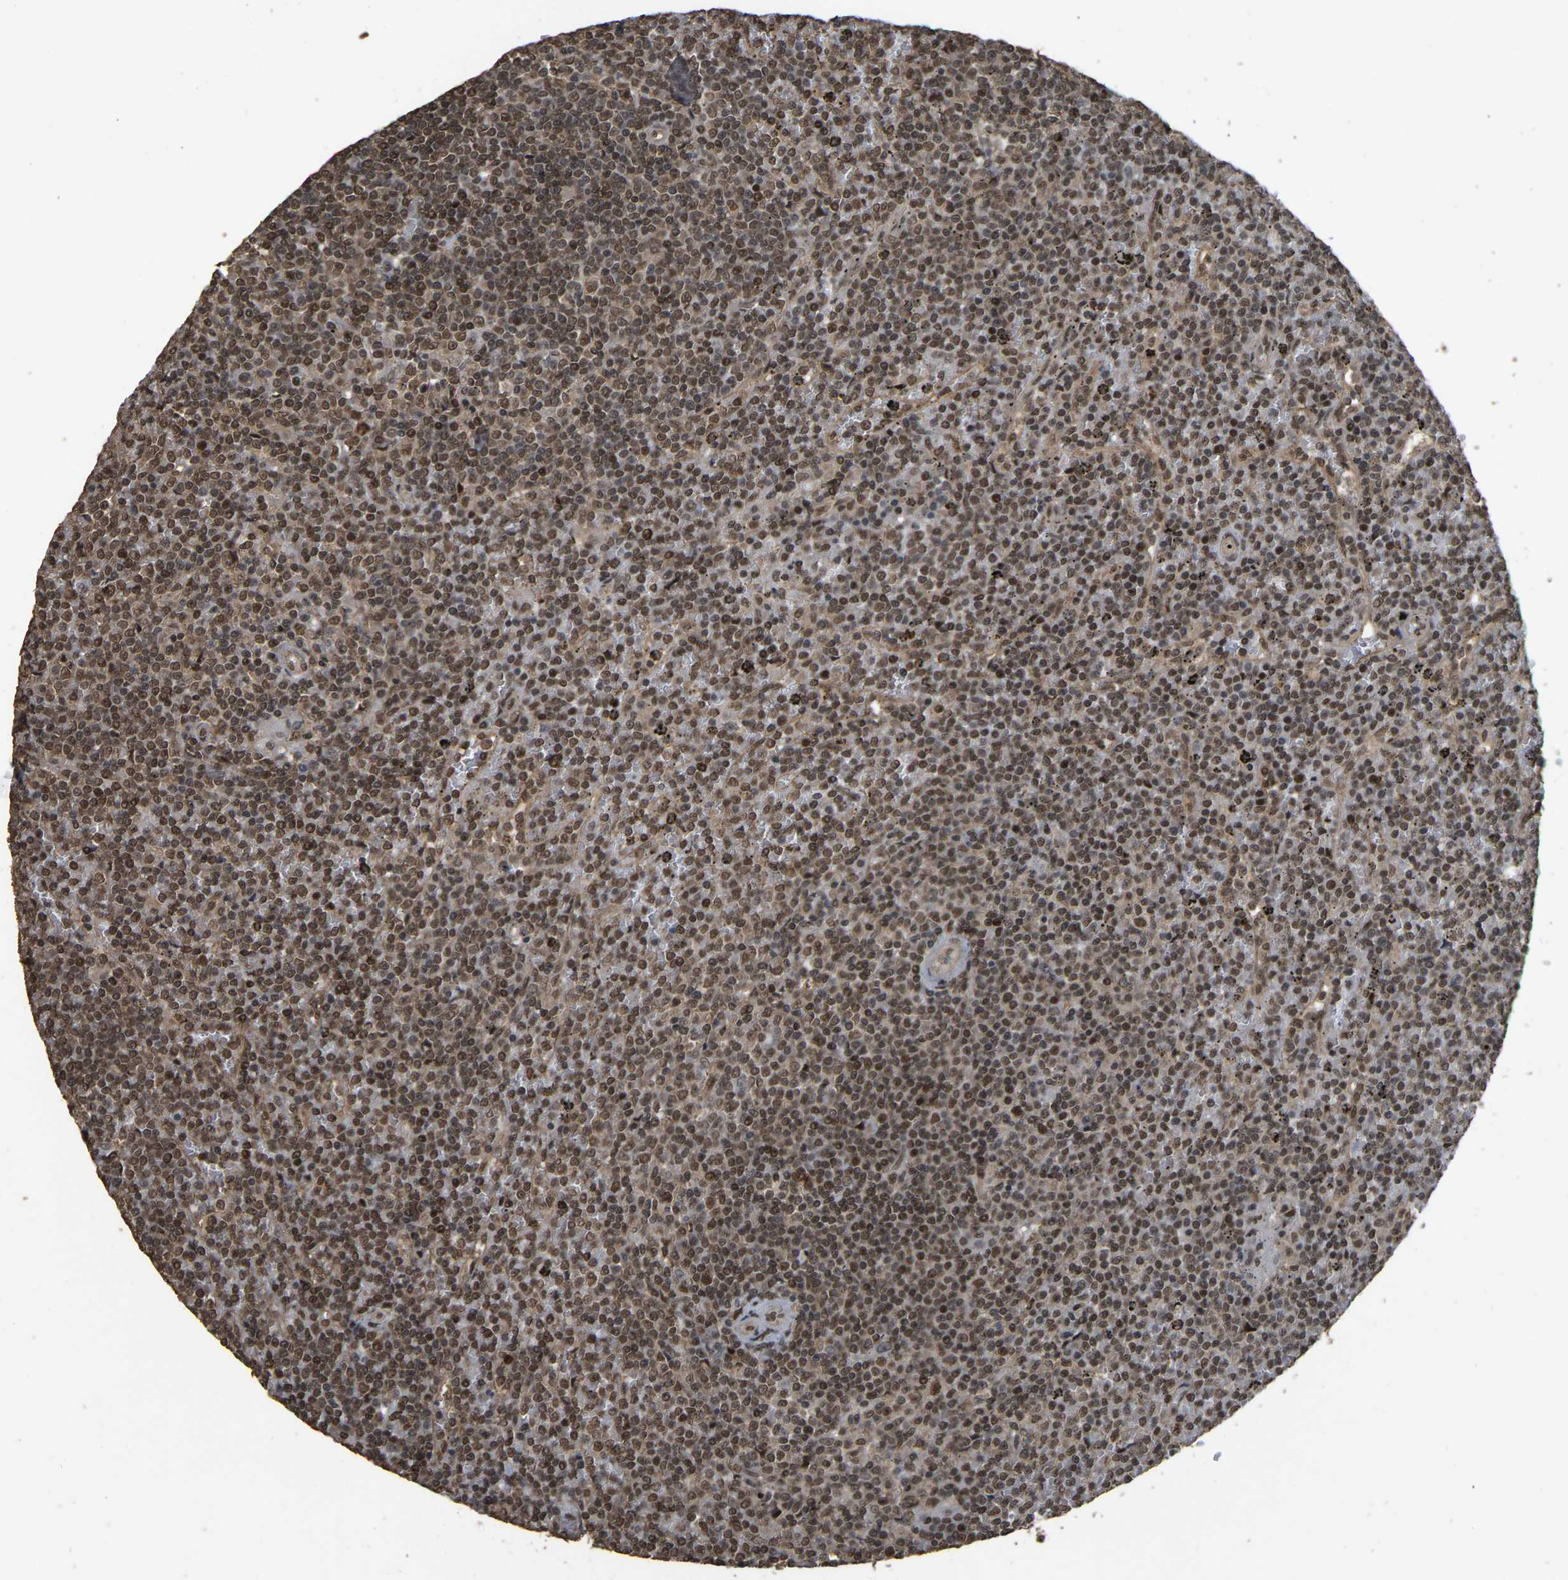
{"staining": {"intensity": "moderate", "quantity": ">75%", "location": "nuclear"}, "tissue": "lymphoma", "cell_type": "Tumor cells", "image_type": "cancer", "snomed": [{"axis": "morphology", "description": "Malignant lymphoma, non-Hodgkin's type, Low grade"}, {"axis": "topography", "description": "Spleen"}], "caption": "Brown immunohistochemical staining in lymphoma demonstrates moderate nuclear positivity in about >75% of tumor cells.", "gene": "ARHGAP23", "patient": {"sex": "female", "age": 19}}